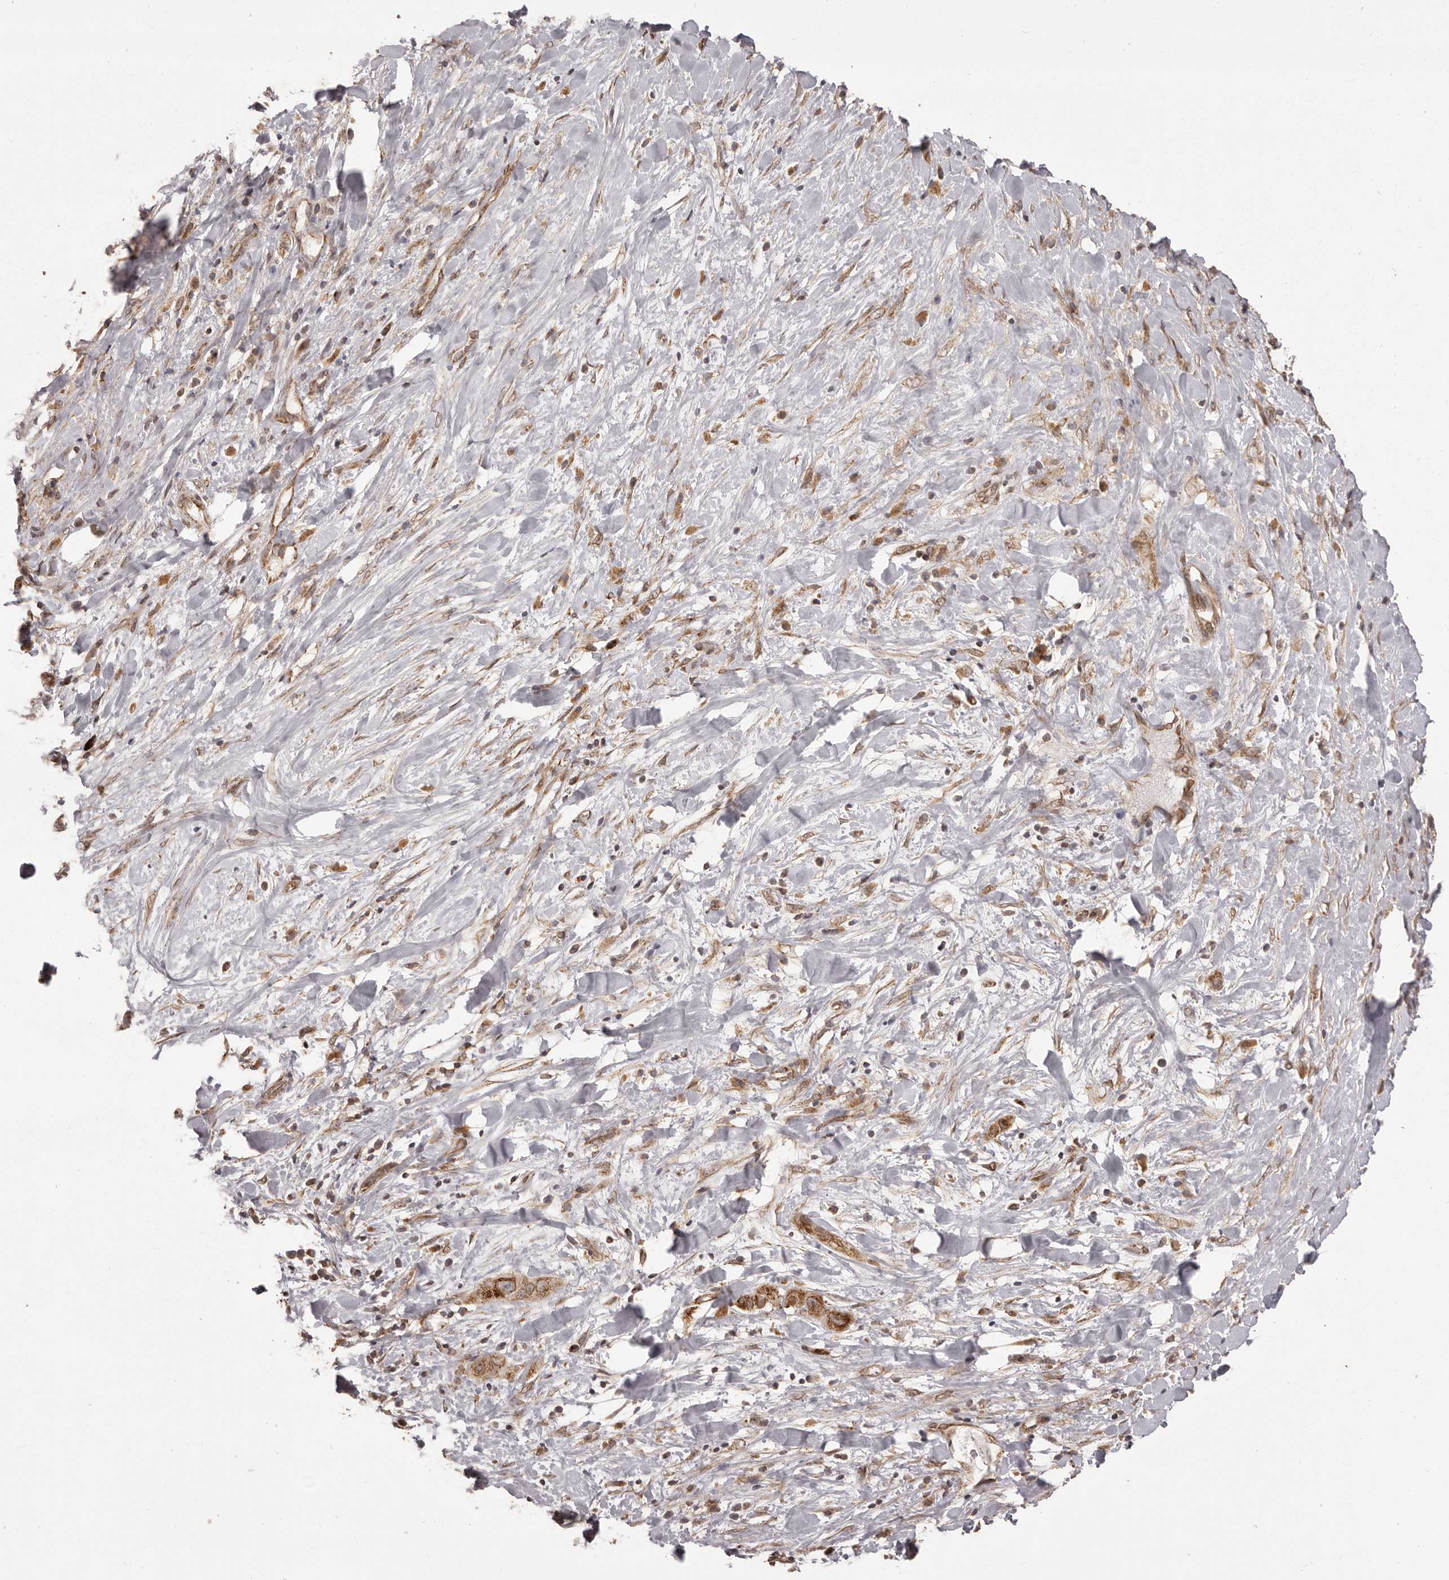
{"staining": {"intensity": "strong", "quantity": ">75%", "location": "cytoplasmic/membranous"}, "tissue": "liver cancer", "cell_type": "Tumor cells", "image_type": "cancer", "snomed": [{"axis": "morphology", "description": "Cholangiocarcinoma"}, {"axis": "topography", "description": "Liver"}], "caption": "Liver cholangiocarcinoma stained with a brown dye reveals strong cytoplasmic/membranous positive expression in about >75% of tumor cells.", "gene": "CHRM2", "patient": {"sex": "female", "age": 52}}